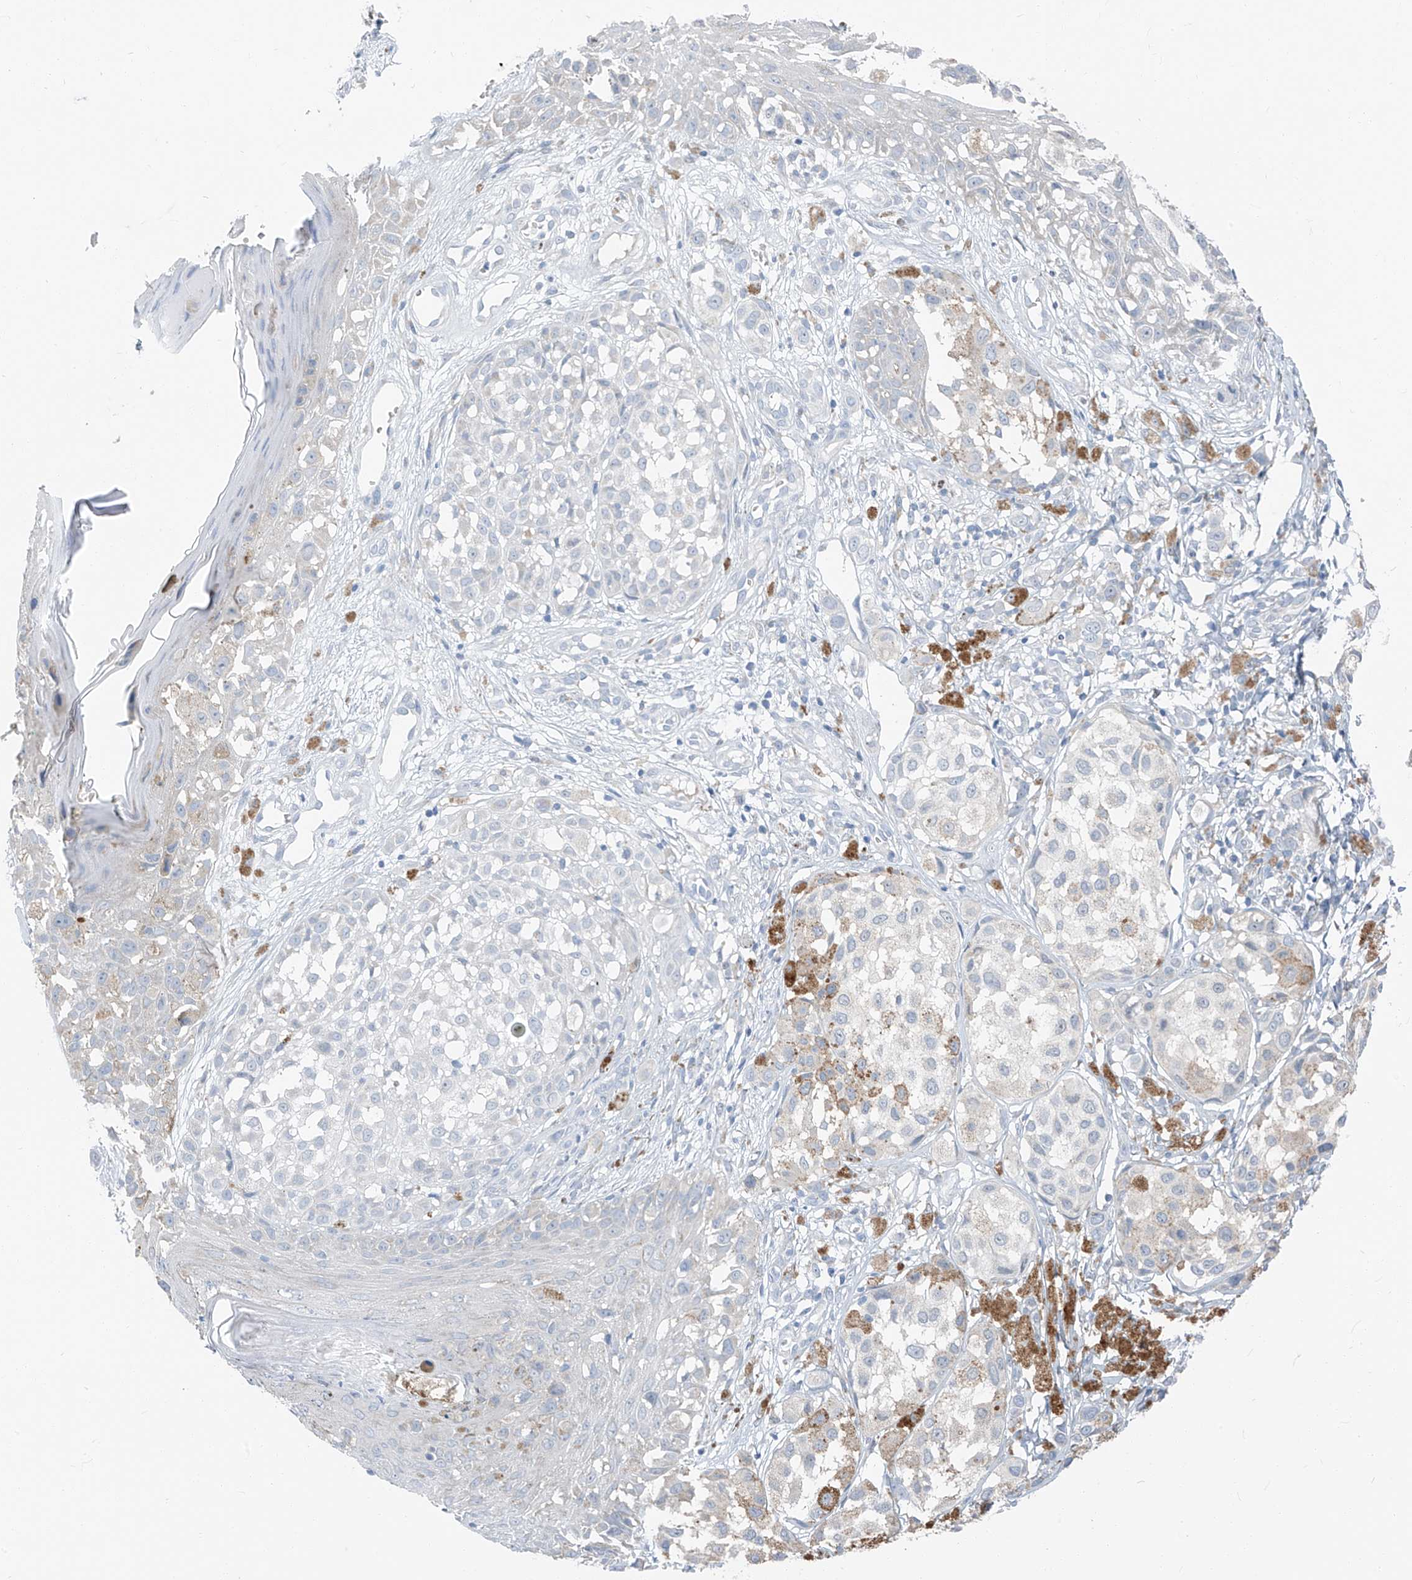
{"staining": {"intensity": "negative", "quantity": "none", "location": "none"}, "tissue": "melanoma", "cell_type": "Tumor cells", "image_type": "cancer", "snomed": [{"axis": "morphology", "description": "Malignant melanoma, NOS"}, {"axis": "topography", "description": "Skin of leg"}], "caption": "The image exhibits no significant expression in tumor cells of melanoma.", "gene": "CHMP2B", "patient": {"sex": "female", "age": 72}}